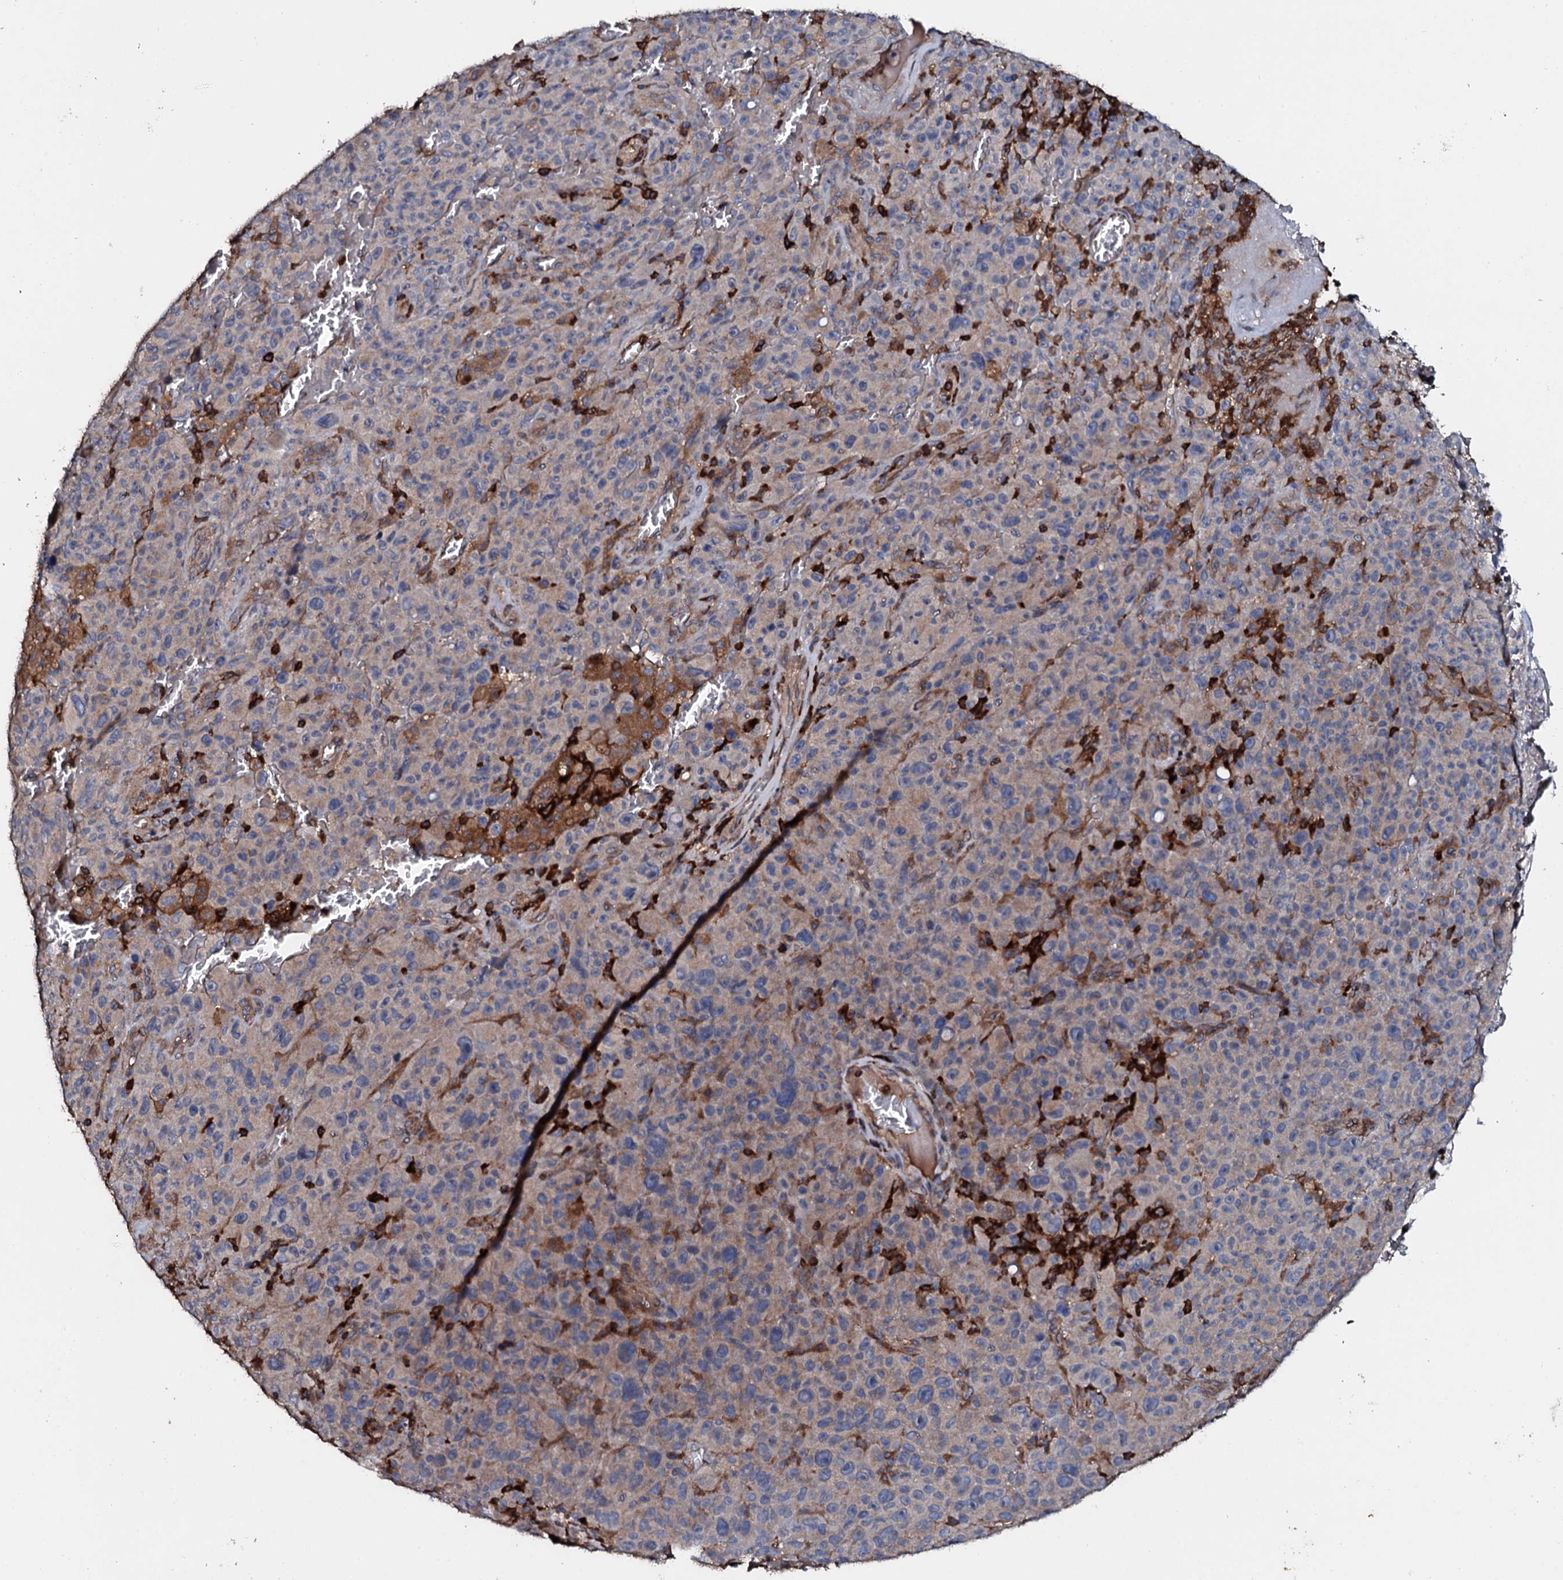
{"staining": {"intensity": "weak", "quantity": "<25%", "location": "cytoplasmic/membranous"}, "tissue": "melanoma", "cell_type": "Tumor cells", "image_type": "cancer", "snomed": [{"axis": "morphology", "description": "Malignant melanoma, NOS"}, {"axis": "topography", "description": "Skin"}], "caption": "There is no significant expression in tumor cells of melanoma.", "gene": "GRK2", "patient": {"sex": "female", "age": 82}}